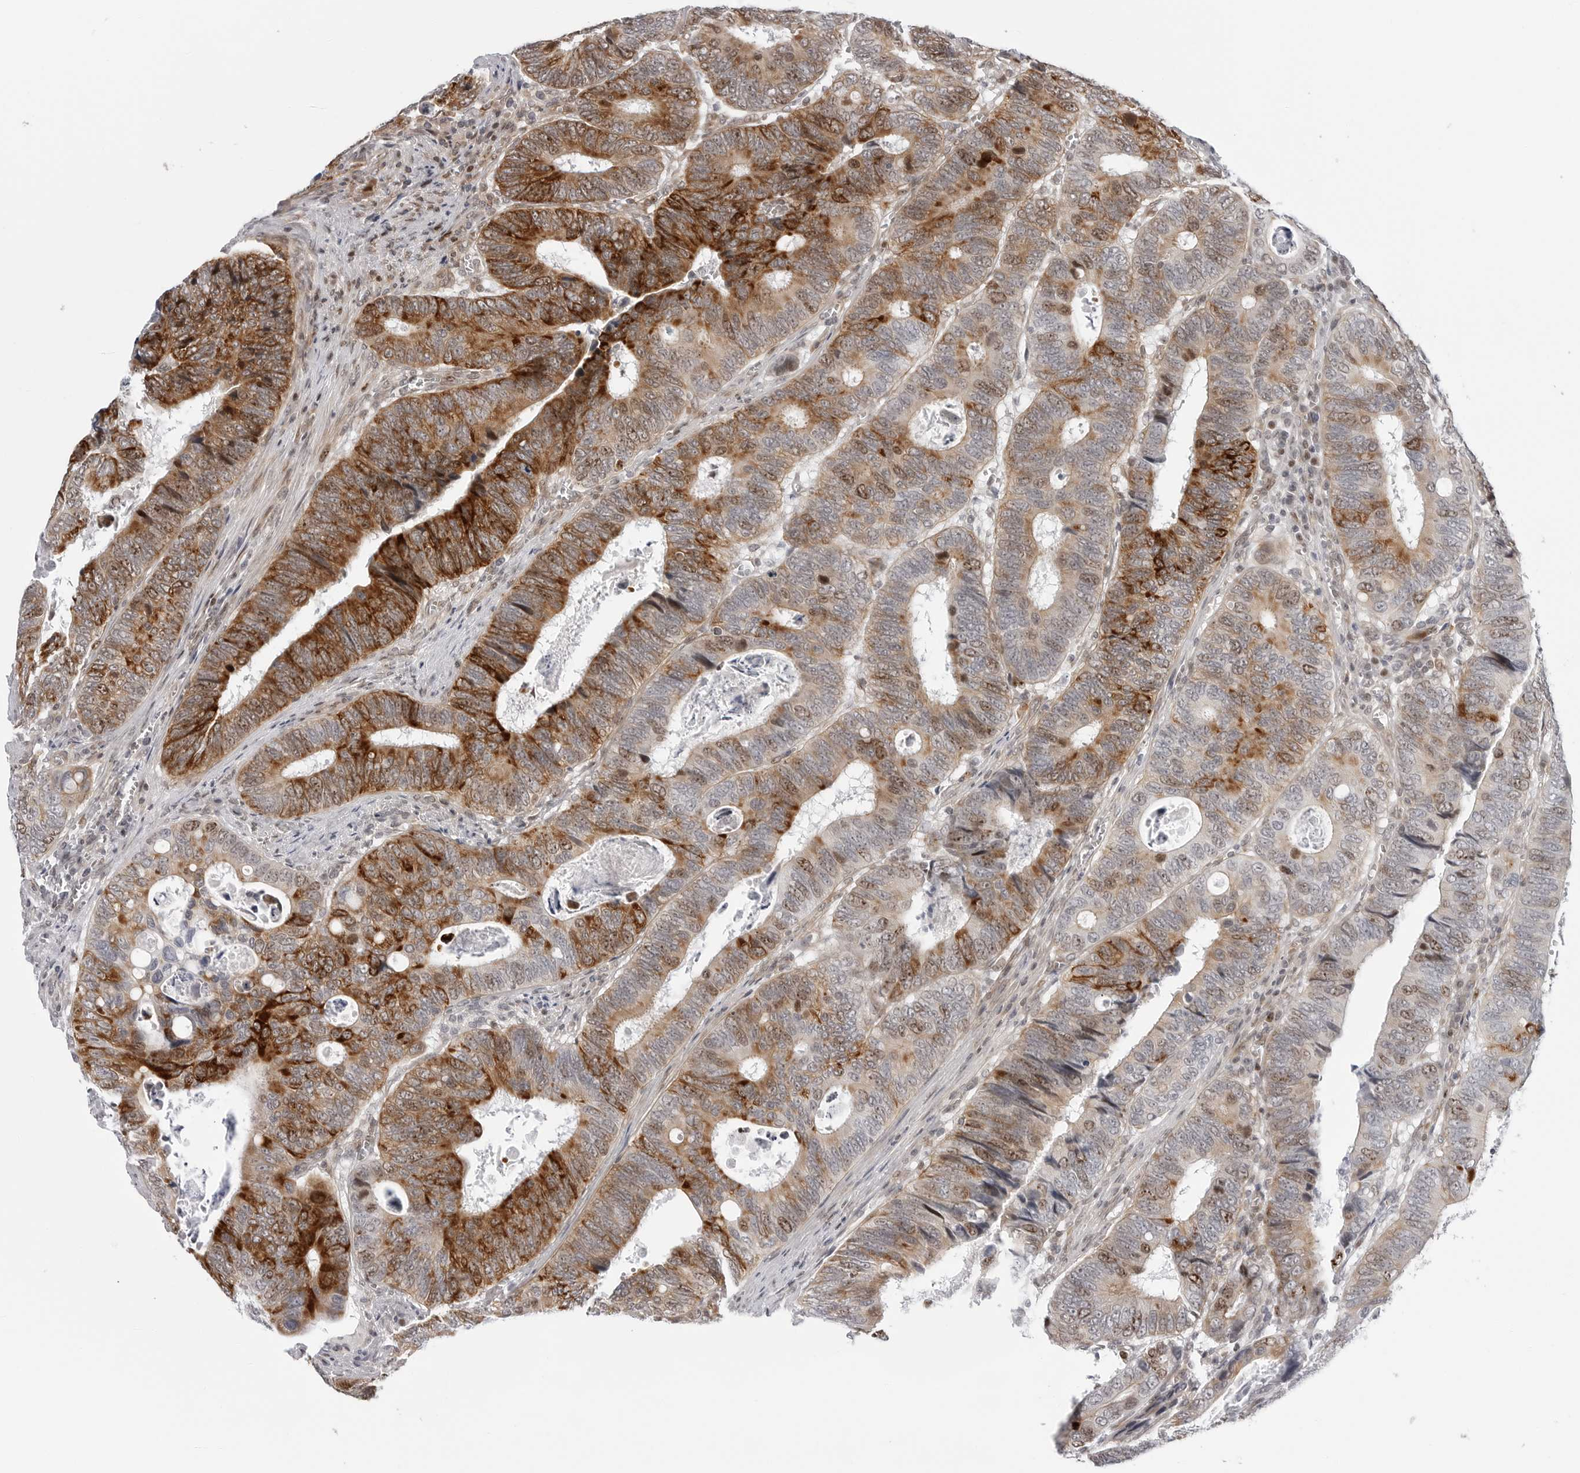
{"staining": {"intensity": "strong", "quantity": "25%-75%", "location": "cytoplasmic/membranous,nuclear"}, "tissue": "colorectal cancer", "cell_type": "Tumor cells", "image_type": "cancer", "snomed": [{"axis": "morphology", "description": "Adenocarcinoma, NOS"}, {"axis": "topography", "description": "Colon"}], "caption": "Tumor cells display strong cytoplasmic/membranous and nuclear expression in about 25%-75% of cells in adenocarcinoma (colorectal). (Stains: DAB (3,3'-diaminobenzidine) in brown, nuclei in blue, Microscopy: brightfield microscopy at high magnification).", "gene": "FAM135B", "patient": {"sex": "male", "age": 72}}